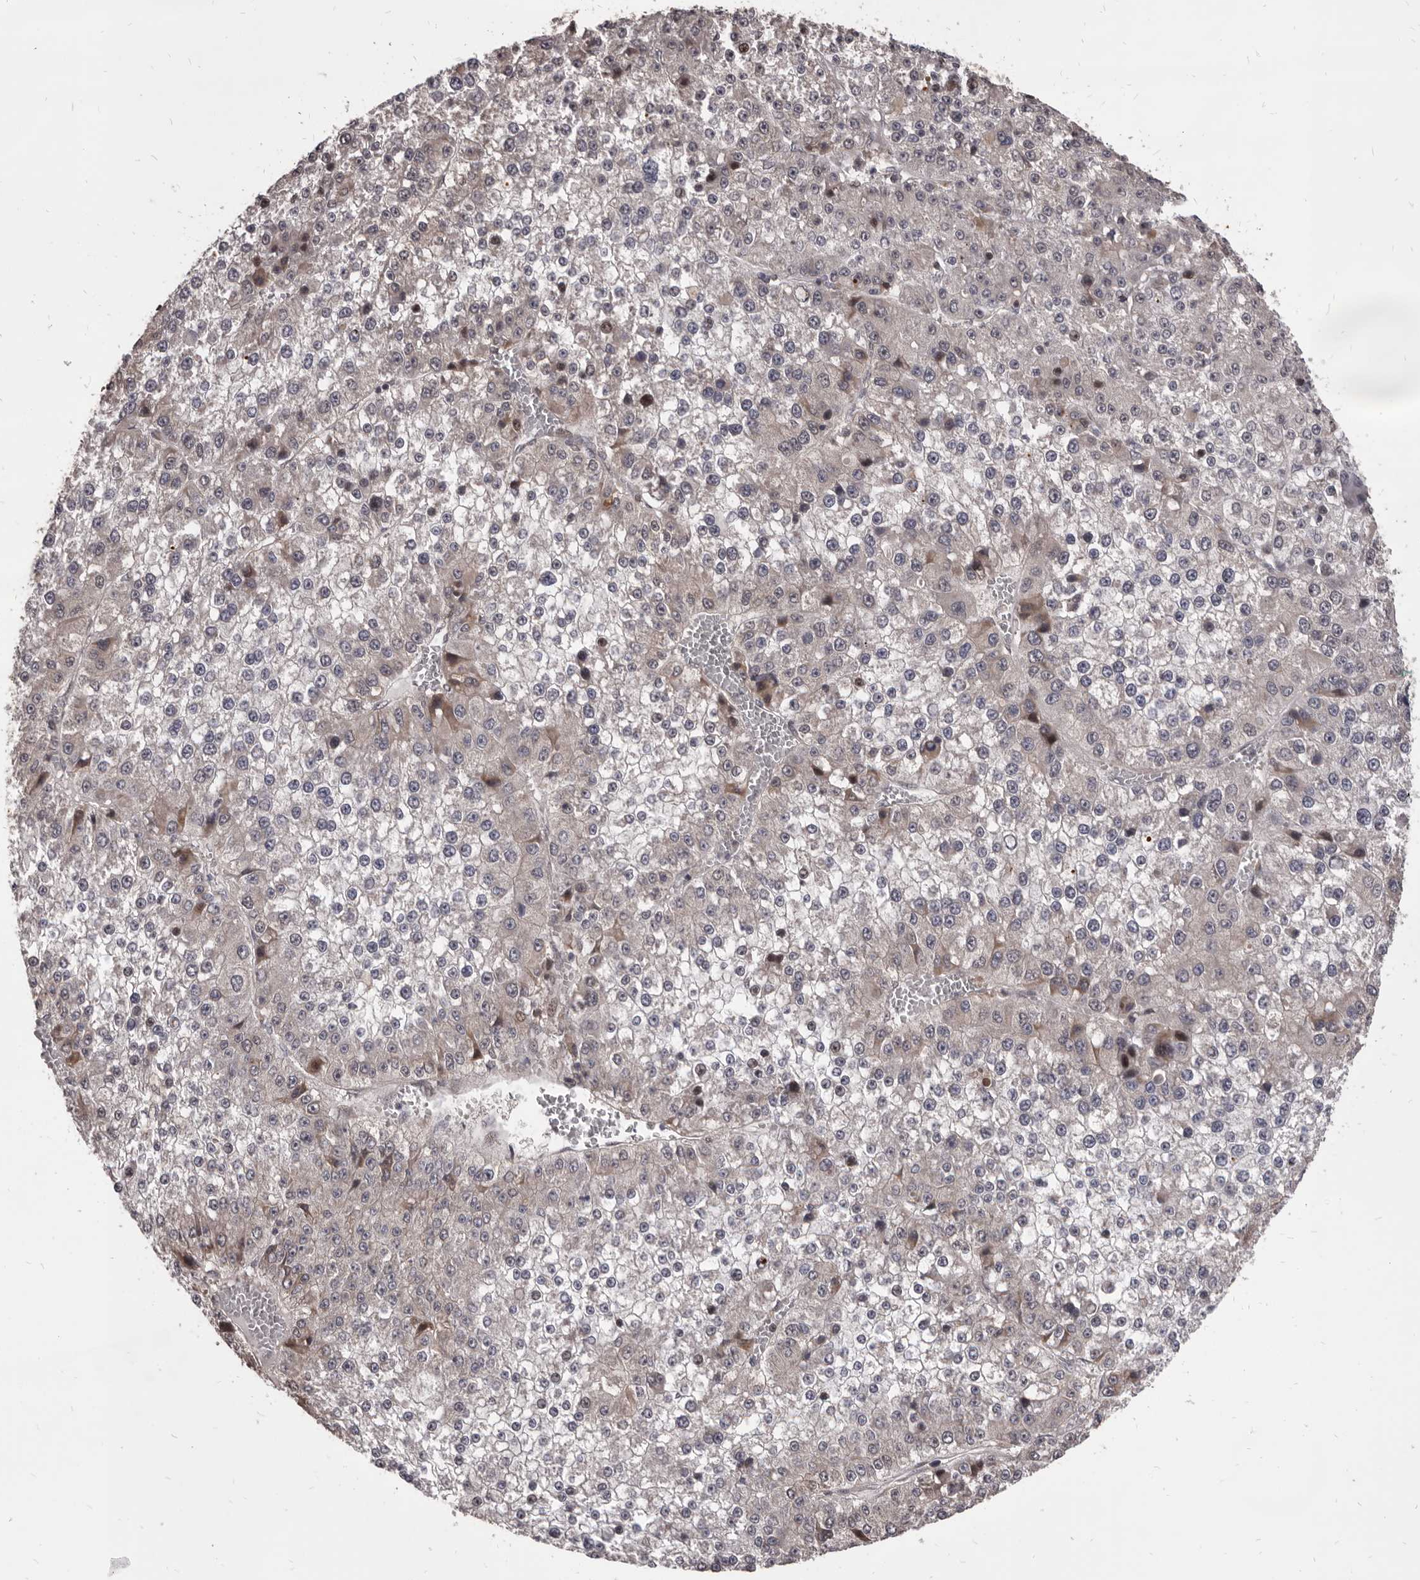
{"staining": {"intensity": "weak", "quantity": "<25%", "location": "cytoplasmic/membranous"}, "tissue": "liver cancer", "cell_type": "Tumor cells", "image_type": "cancer", "snomed": [{"axis": "morphology", "description": "Carcinoma, Hepatocellular, NOS"}, {"axis": "topography", "description": "Liver"}], "caption": "Immunohistochemistry (IHC) of liver hepatocellular carcinoma displays no positivity in tumor cells.", "gene": "MAP3K14", "patient": {"sex": "female", "age": 73}}